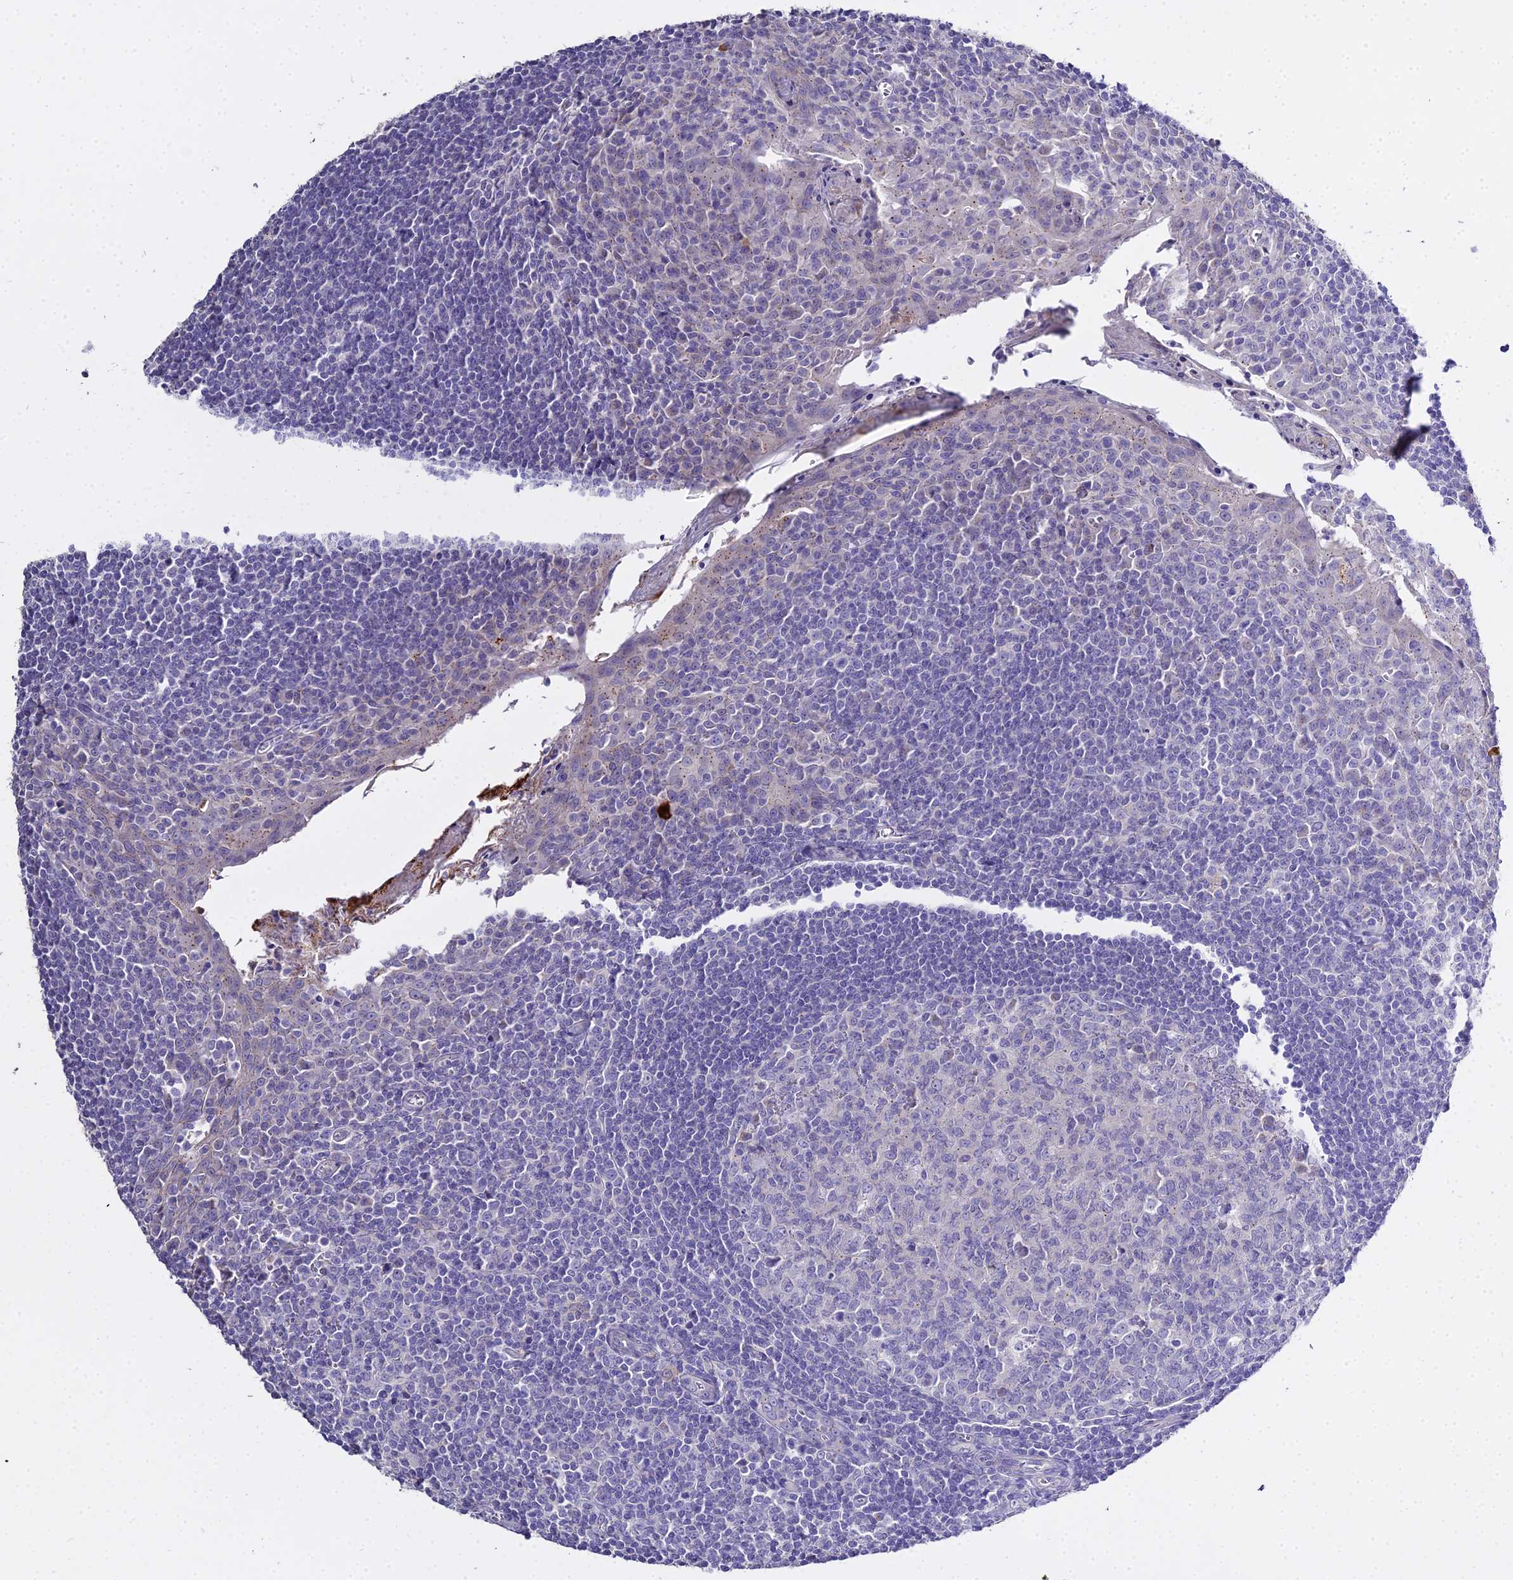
{"staining": {"intensity": "negative", "quantity": "none", "location": "none"}, "tissue": "tonsil", "cell_type": "Germinal center cells", "image_type": "normal", "snomed": [{"axis": "morphology", "description": "Normal tissue, NOS"}, {"axis": "topography", "description": "Tonsil"}], "caption": "IHC of unremarkable tonsil exhibits no positivity in germinal center cells.", "gene": "GLYAT", "patient": {"sex": "male", "age": 27}}